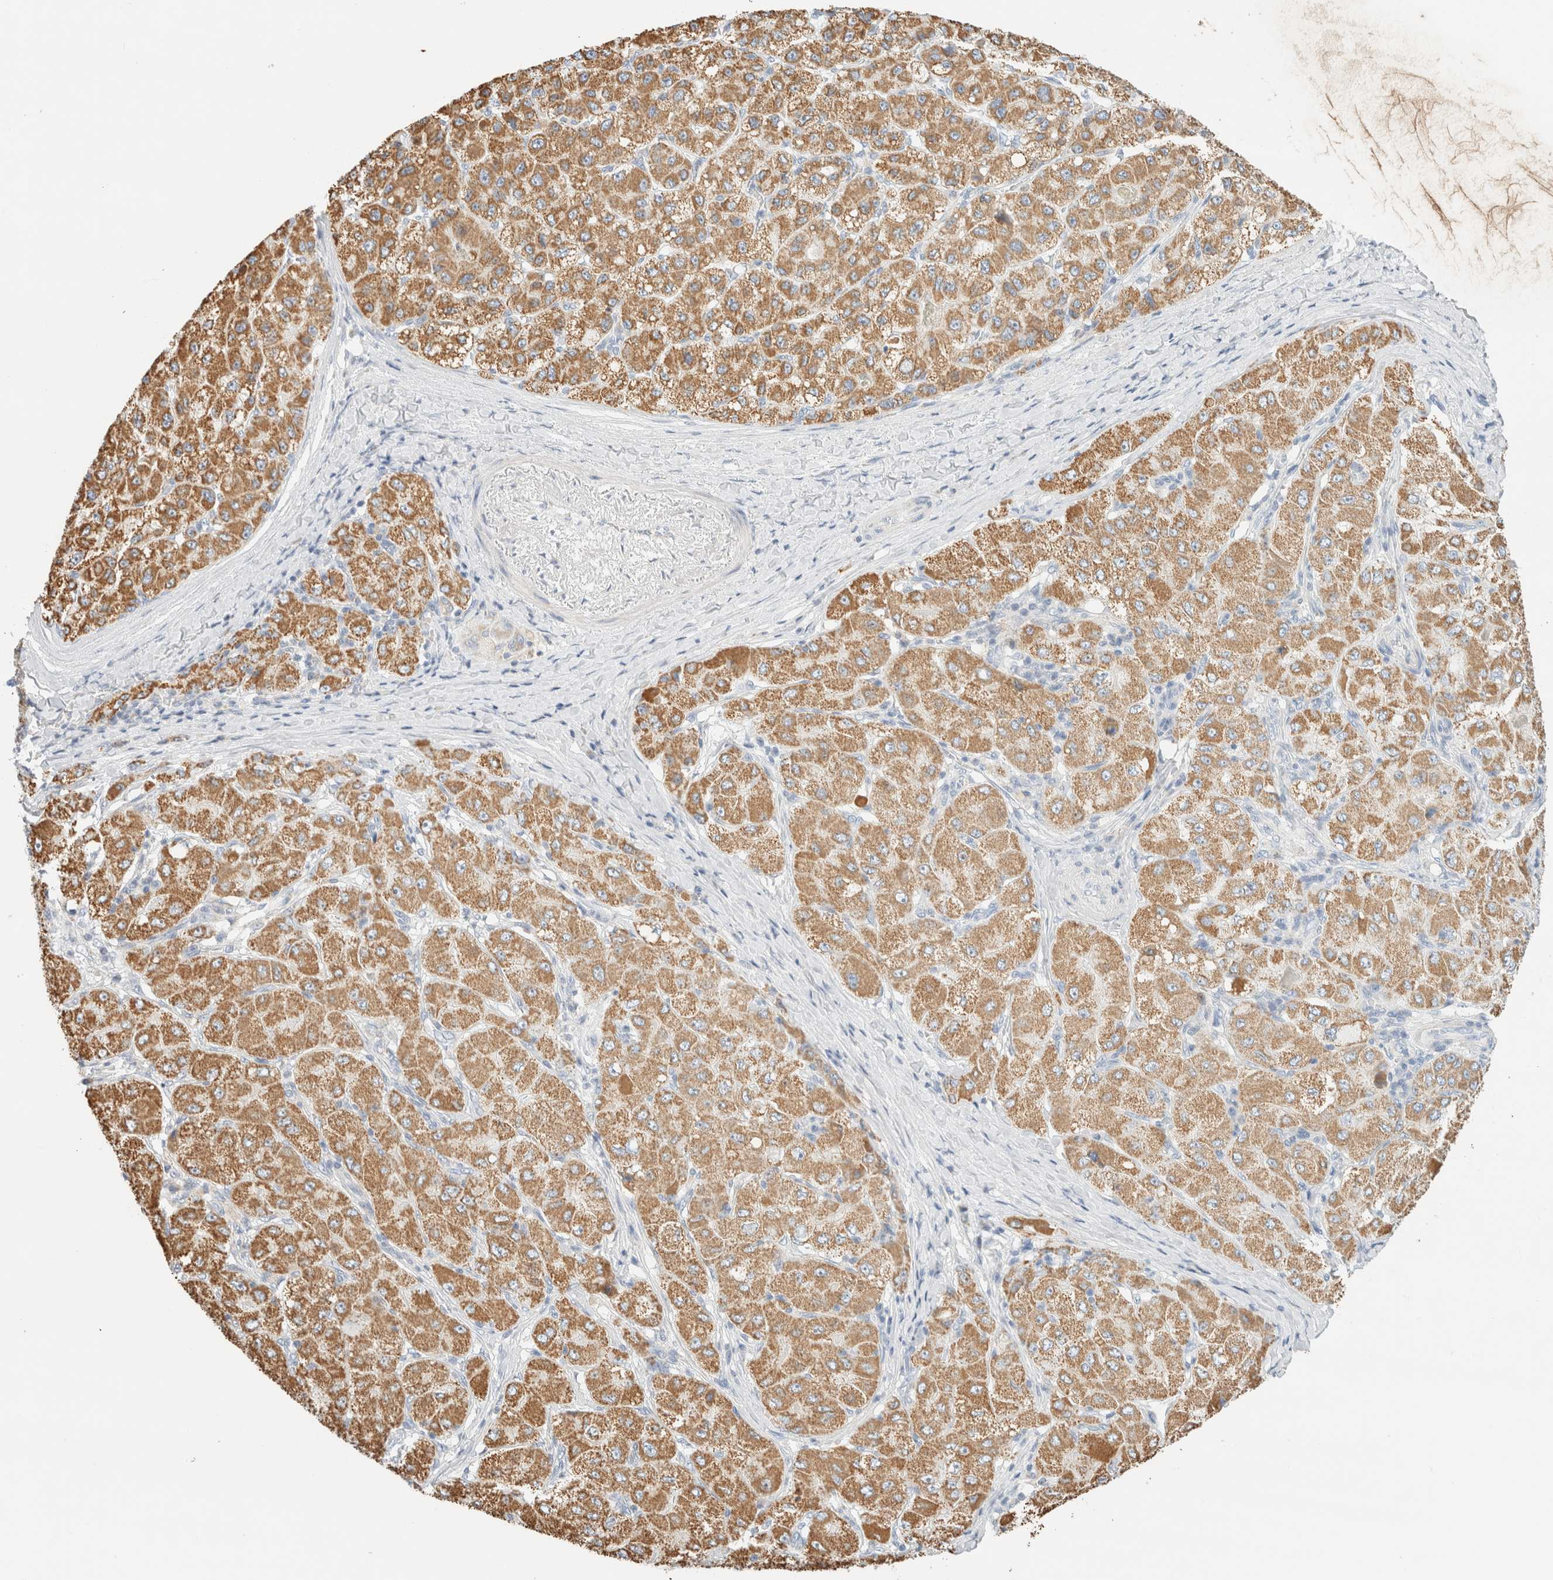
{"staining": {"intensity": "moderate", "quantity": ">75%", "location": "cytoplasmic/membranous"}, "tissue": "liver cancer", "cell_type": "Tumor cells", "image_type": "cancer", "snomed": [{"axis": "morphology", "description": "Carcinoma, Hepatocellular, NOS"}, {"axis": "topography", "description": "Liver"}], "caption": "There is medium levels of moderate cytoplasmic/membranous staining in tumor cells of liver cancer (hepatocellular carcinoma), as demonstrated by immunohistochemical staining (brown color).", "gene": "HDHD3", "patient": {"sex": "male", "age": 80}}